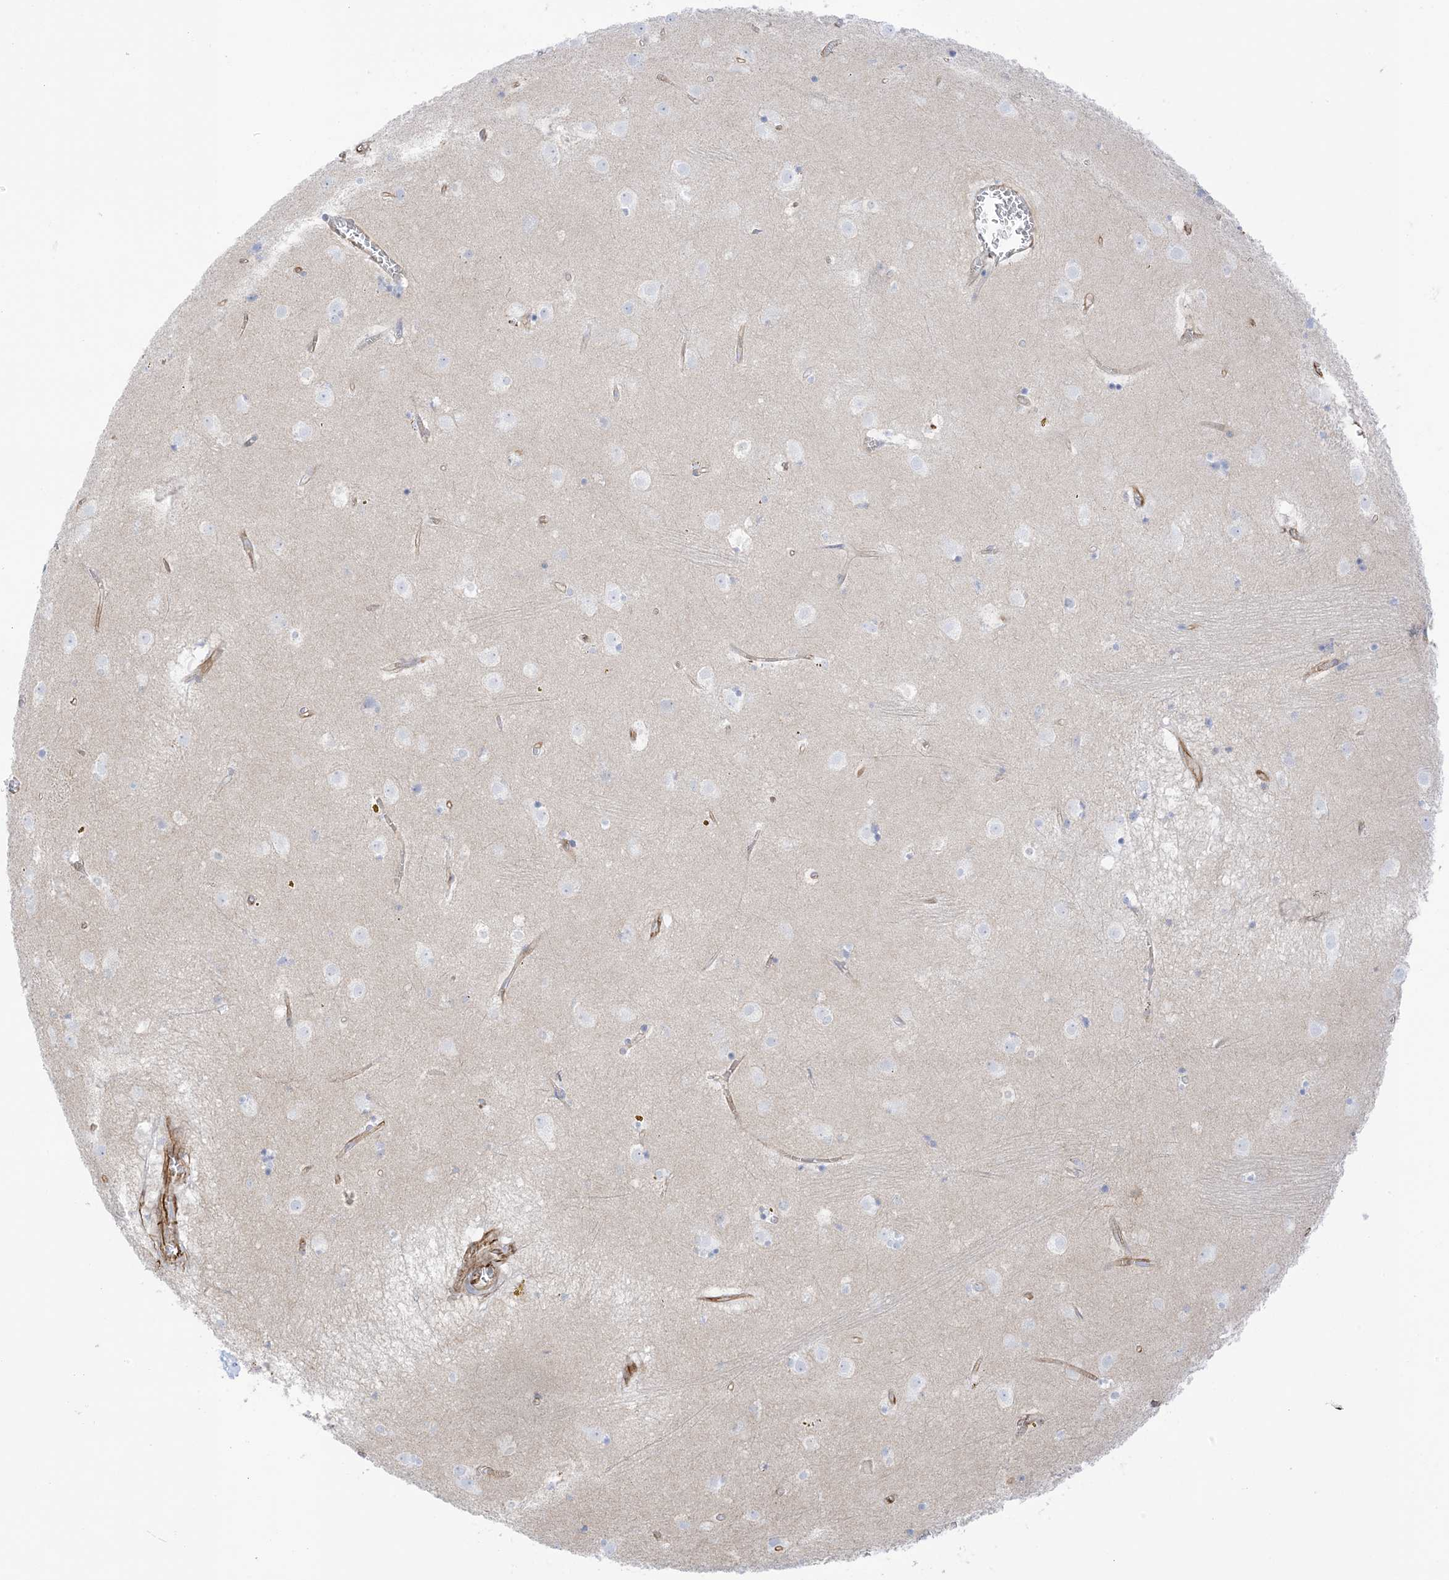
{"staining": {"intensity": "negative", "quantity": "none", "location": "none"}, "tissue": "caudate", "cell_type": "Glial cells", "image_type": "normal", "snomed": [{"axis": "morphology", "description": "Normal tissue, NOS"}, {"axis": "topography", "description": "Lateral ventricle wall"}], "caption": "DAB immunohistochemical staining of unremarkable caudate shows no significant expression in glial cells. (DAB IHC with hematoxylin counter stain).", "gene": "PID1", "patient": {"sex": "male", "age": 70}}